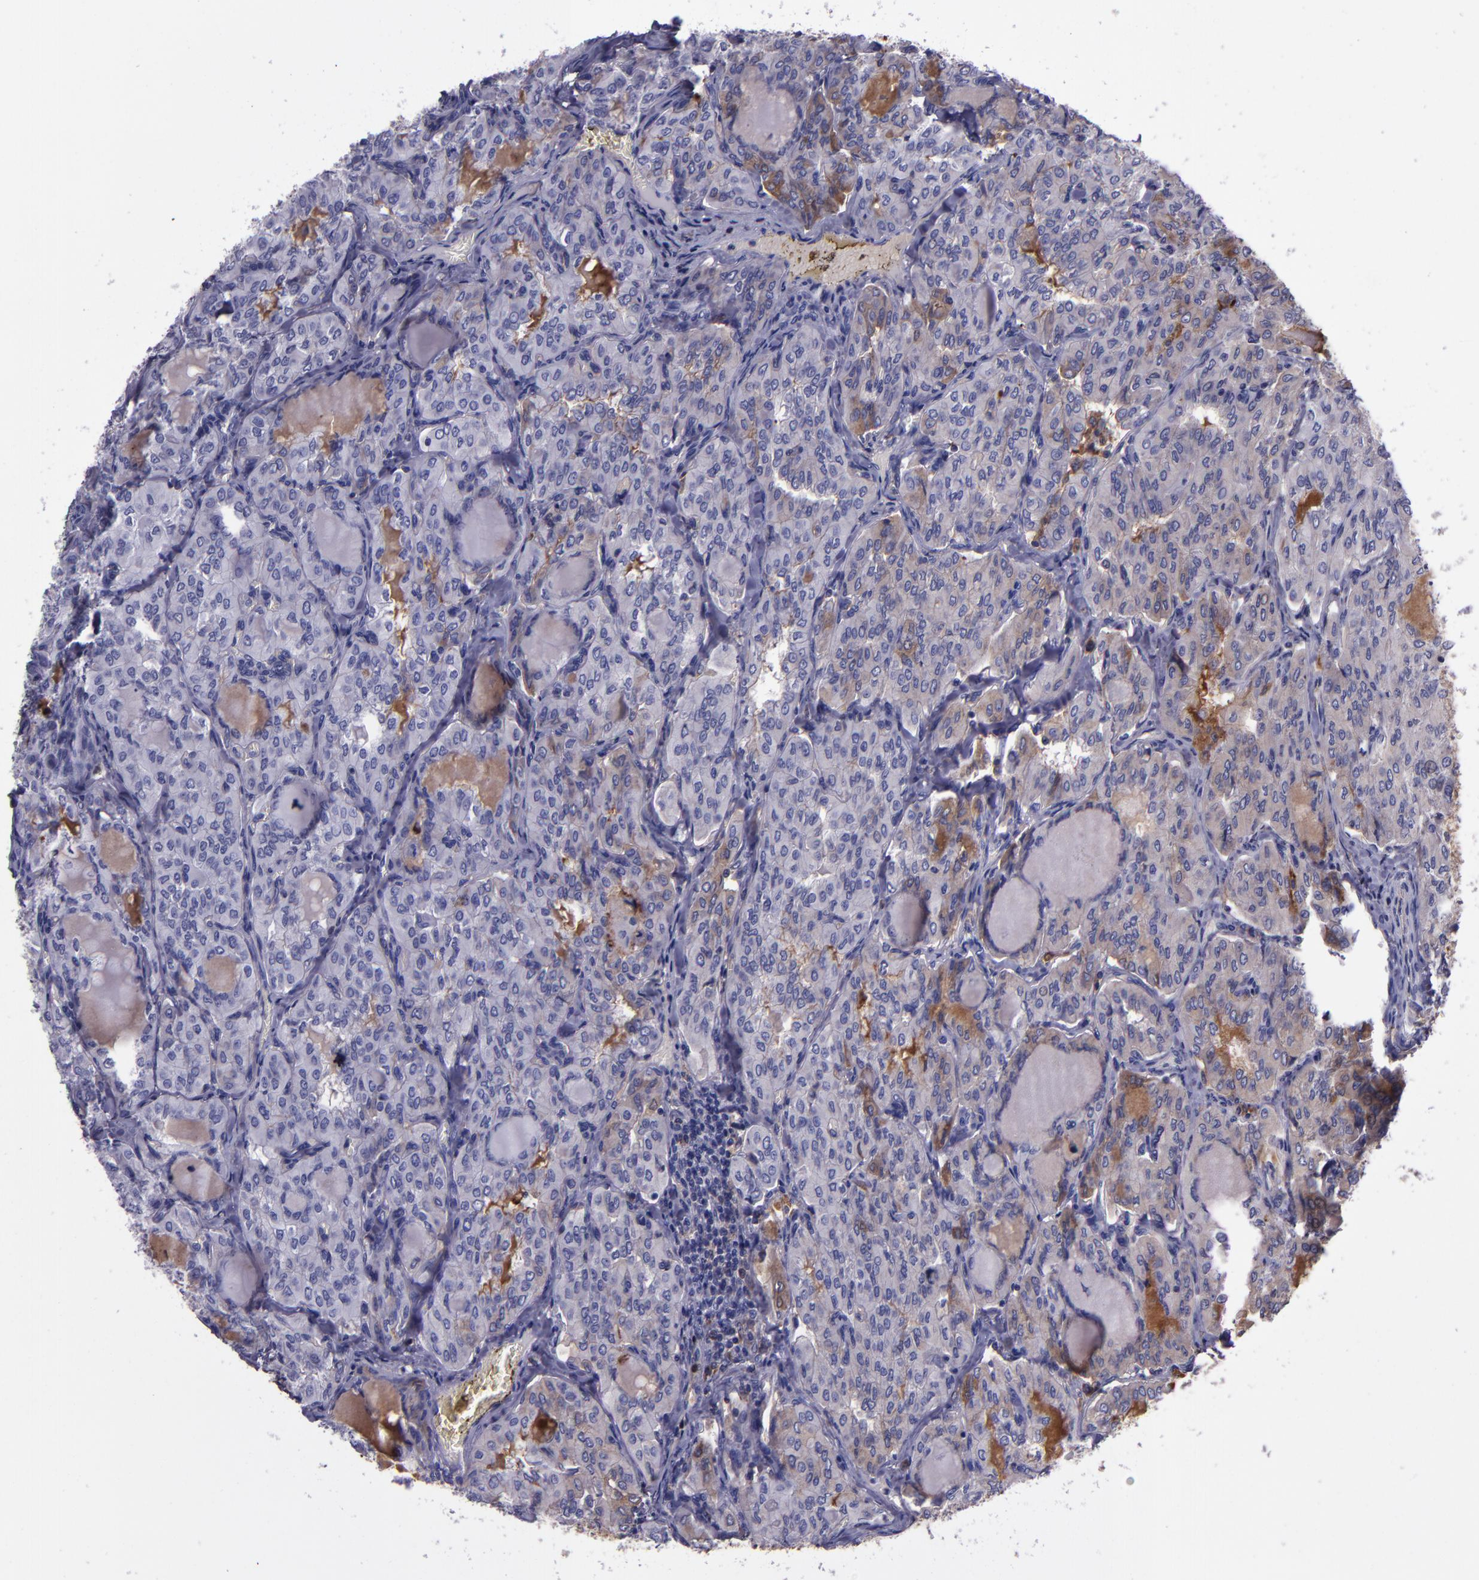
{"staining": {"intensity": "moderate", "quantity": ">75%", "location": "cytoplasmic/membranous"}, "tissue": "thyroid cancer", "cell_type": "Tumor cells", "image_type": "cancer", "snomed": [{"axis": "morphology", "description": "Papillary adenocarcinoma, NOS"}, {"axis": "topography", "description": "Thyroid gland"}], "caption": "Immunohistochemistry staining of papillary adenocarcinoma (thyroid), which reveals medium levels of moderate cytoplasmic/membranous positivity in approximately >75% of tumor cells indicating moderate cytoplasmic/membranous protein expression. The staining was performed using DAB (brown) for protein detection and nuclei were counterstained in hematoxylin (blue).", "gene": "APOH", "patient": {"sex": "male", "age": 20}}